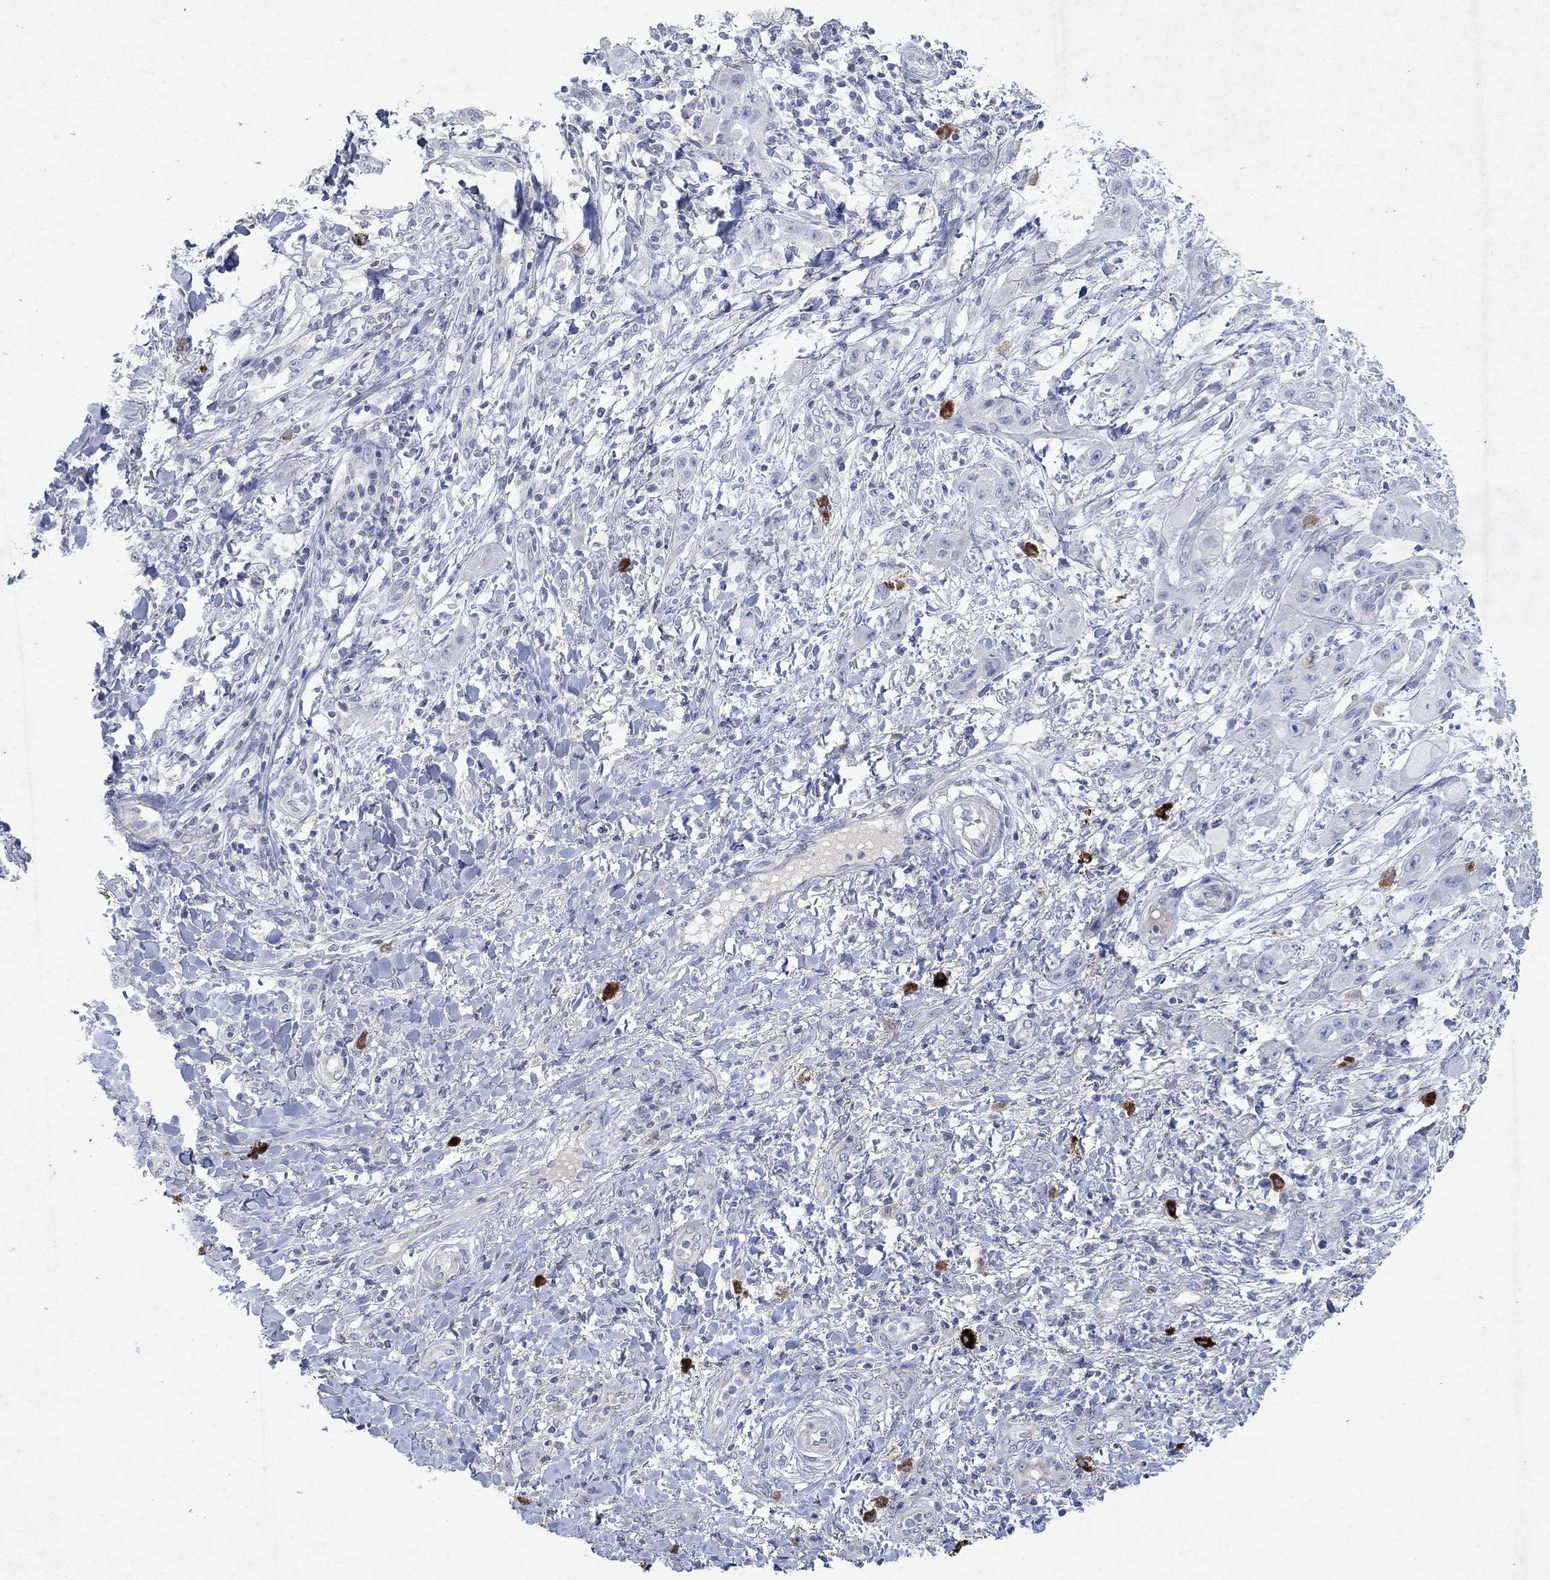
{"staining": {"intensity": "negative", "quantity": "none", "location": "none"}, "tissue": "skin cancer", "cell_type": "Tumor cells", "image_type": "cancer", "snomed": [{"axis": "morphology", "description": "Squamous cell carcinoma, NOS"}, {"axis": "topography", "description": "Skin"}], "caption": "Immunohistochemistry (IHC) of human skin cancer (squamous cell carcinoma) demonstrates no staining in tumor cells.", "gene": "KRT40", "patient": {"sex": "male", "age": 62}}